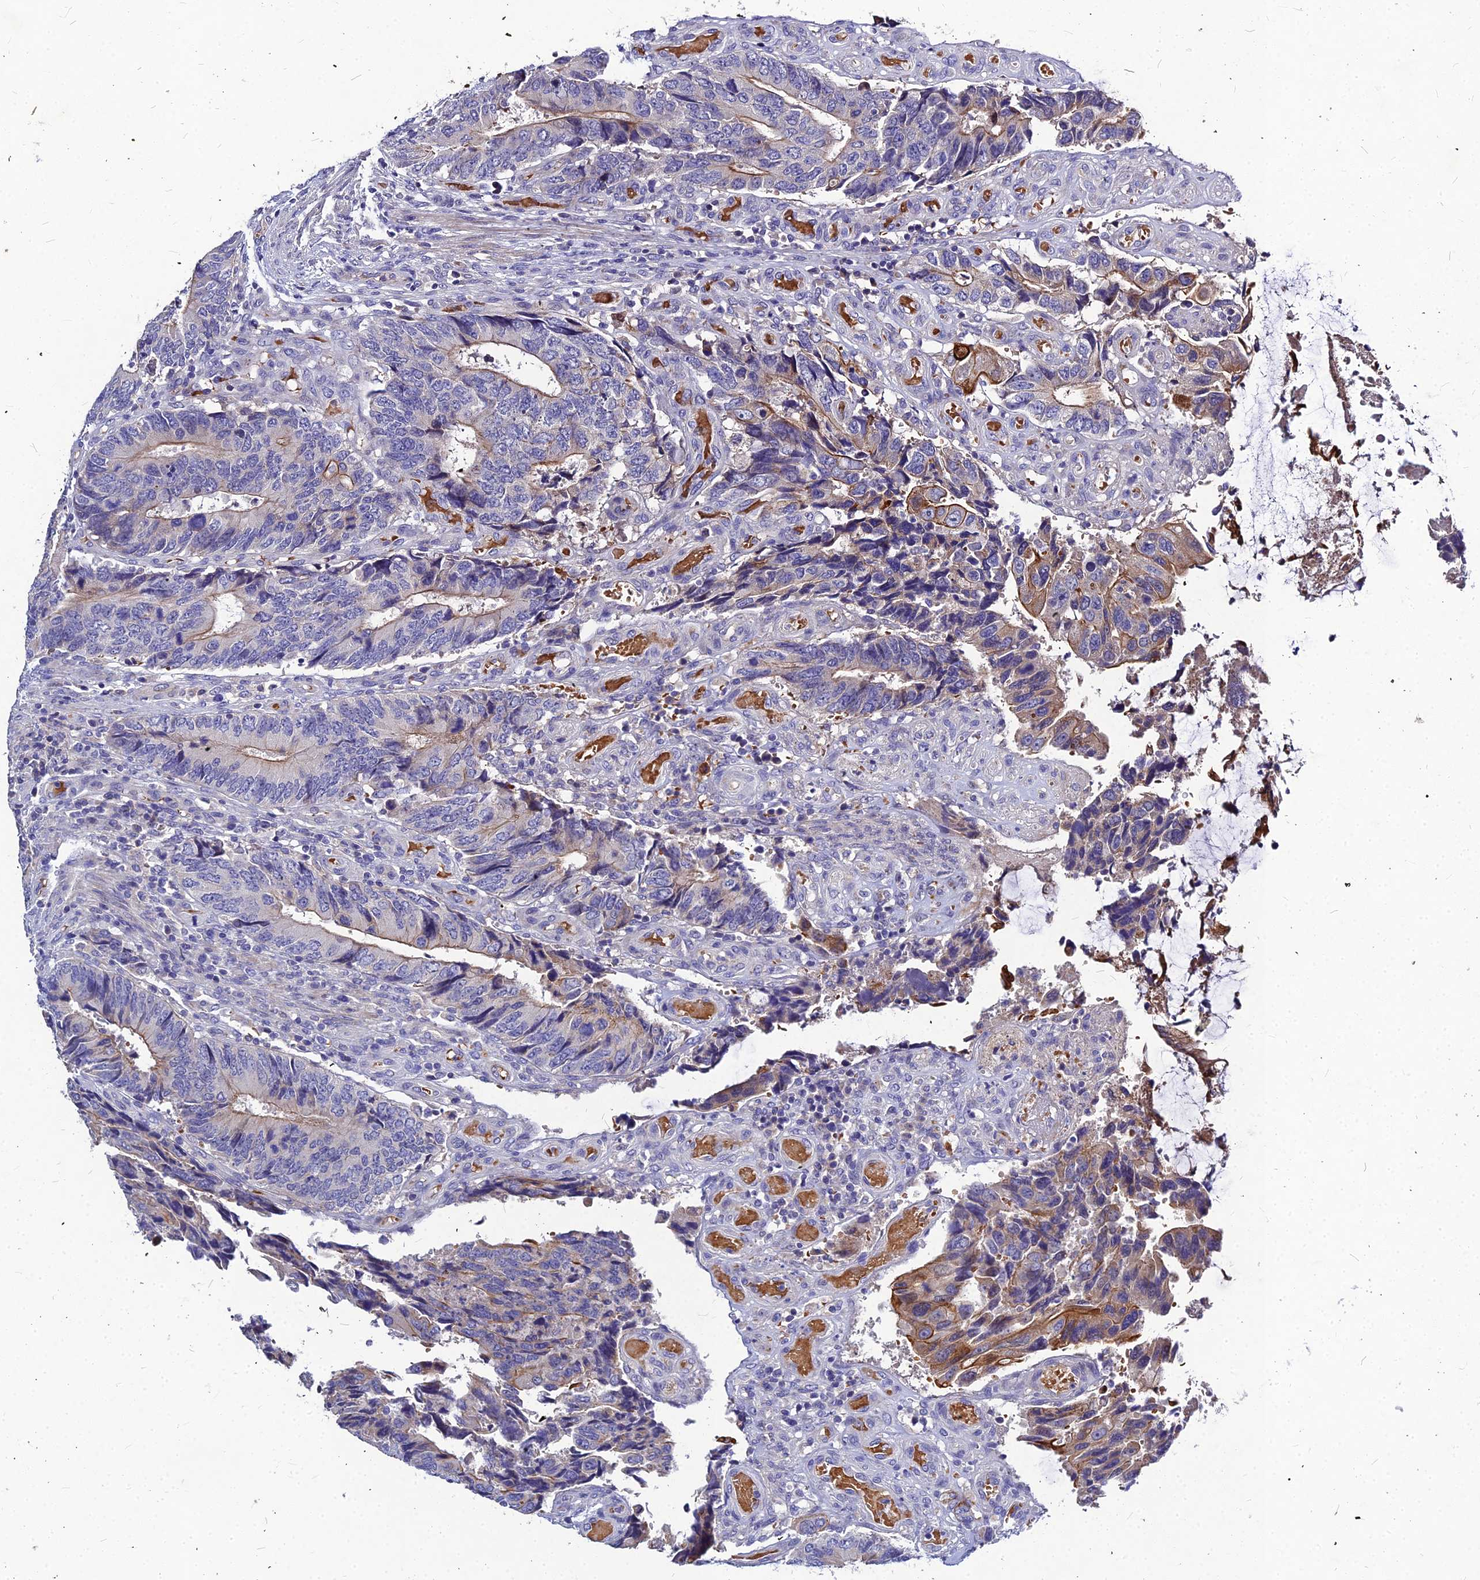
{"staining": {"intensity": "moderate", "quantity": "<25%", "location": "cytoplasmic/membranous"}, "tissue": "colorectal cancer", "cell_type": "Tumor cells", "image_type": "cancer", "snomed": [{"axis": "morphology", "description": "Adenocarcinoma, NOS"}, {"axis": "topography", "description": "Colon"}], "caption": "The photomicrograph demonstrates staining of colorectal cancer (adenocarcinoma), revealing moderate cytoplasmic/membranous protein expression (brown color) within tumor cells. The staining is performed using DAB brown chromogen to label protein expression. The nuclei are counter-stained blue using hematoxylin.", "gene": "DMRTA1", "patient": {"sex": "male", "age": 87}}